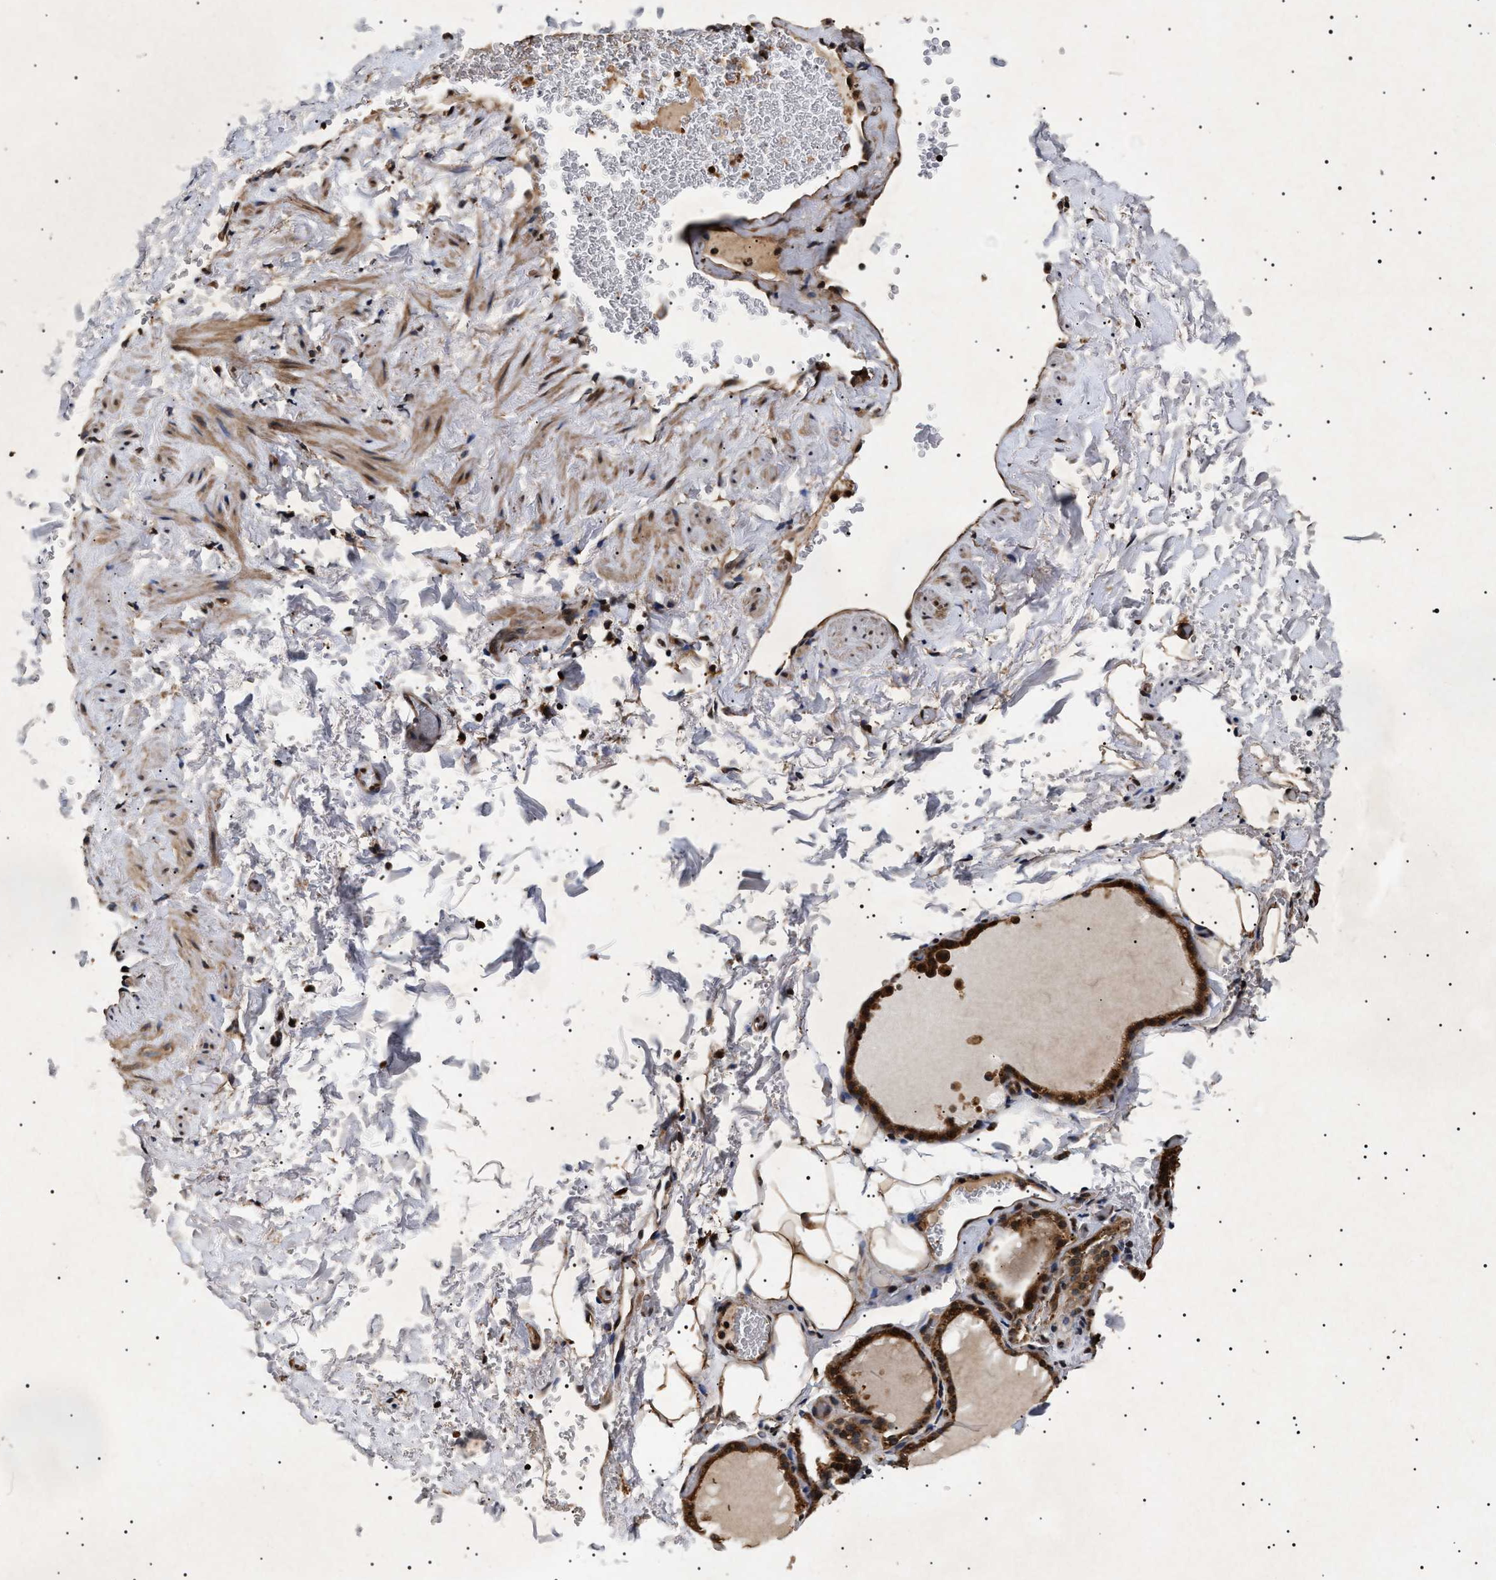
{"staining": {"intensity": "strong", "quantity": ">75%", "location": "cytoplasmic/membranous,nuclear"}, "tissue": "thyroid gland", "cell_type": "Glandular cells", "image_type": "normal", "snomed": [{"axis": "morphology", "description": "Normal tissue, NOS"}, {"axis": "topography", "description": "Thyroid gland"}], "caption": "DAB immunohistochemical staining of normal thyroid gland displays strong cytoplasmic/membranous,nuclear protein expression in about >75% of glandular cells. The staining was performed using DAB (3,3'-diaminobenzidine), with brown indicating positive protein expression. Nuclei are stained blue with hematoxylin.", "gene": "KIF21A", "patient": {"sex": "male", "age": 61}}